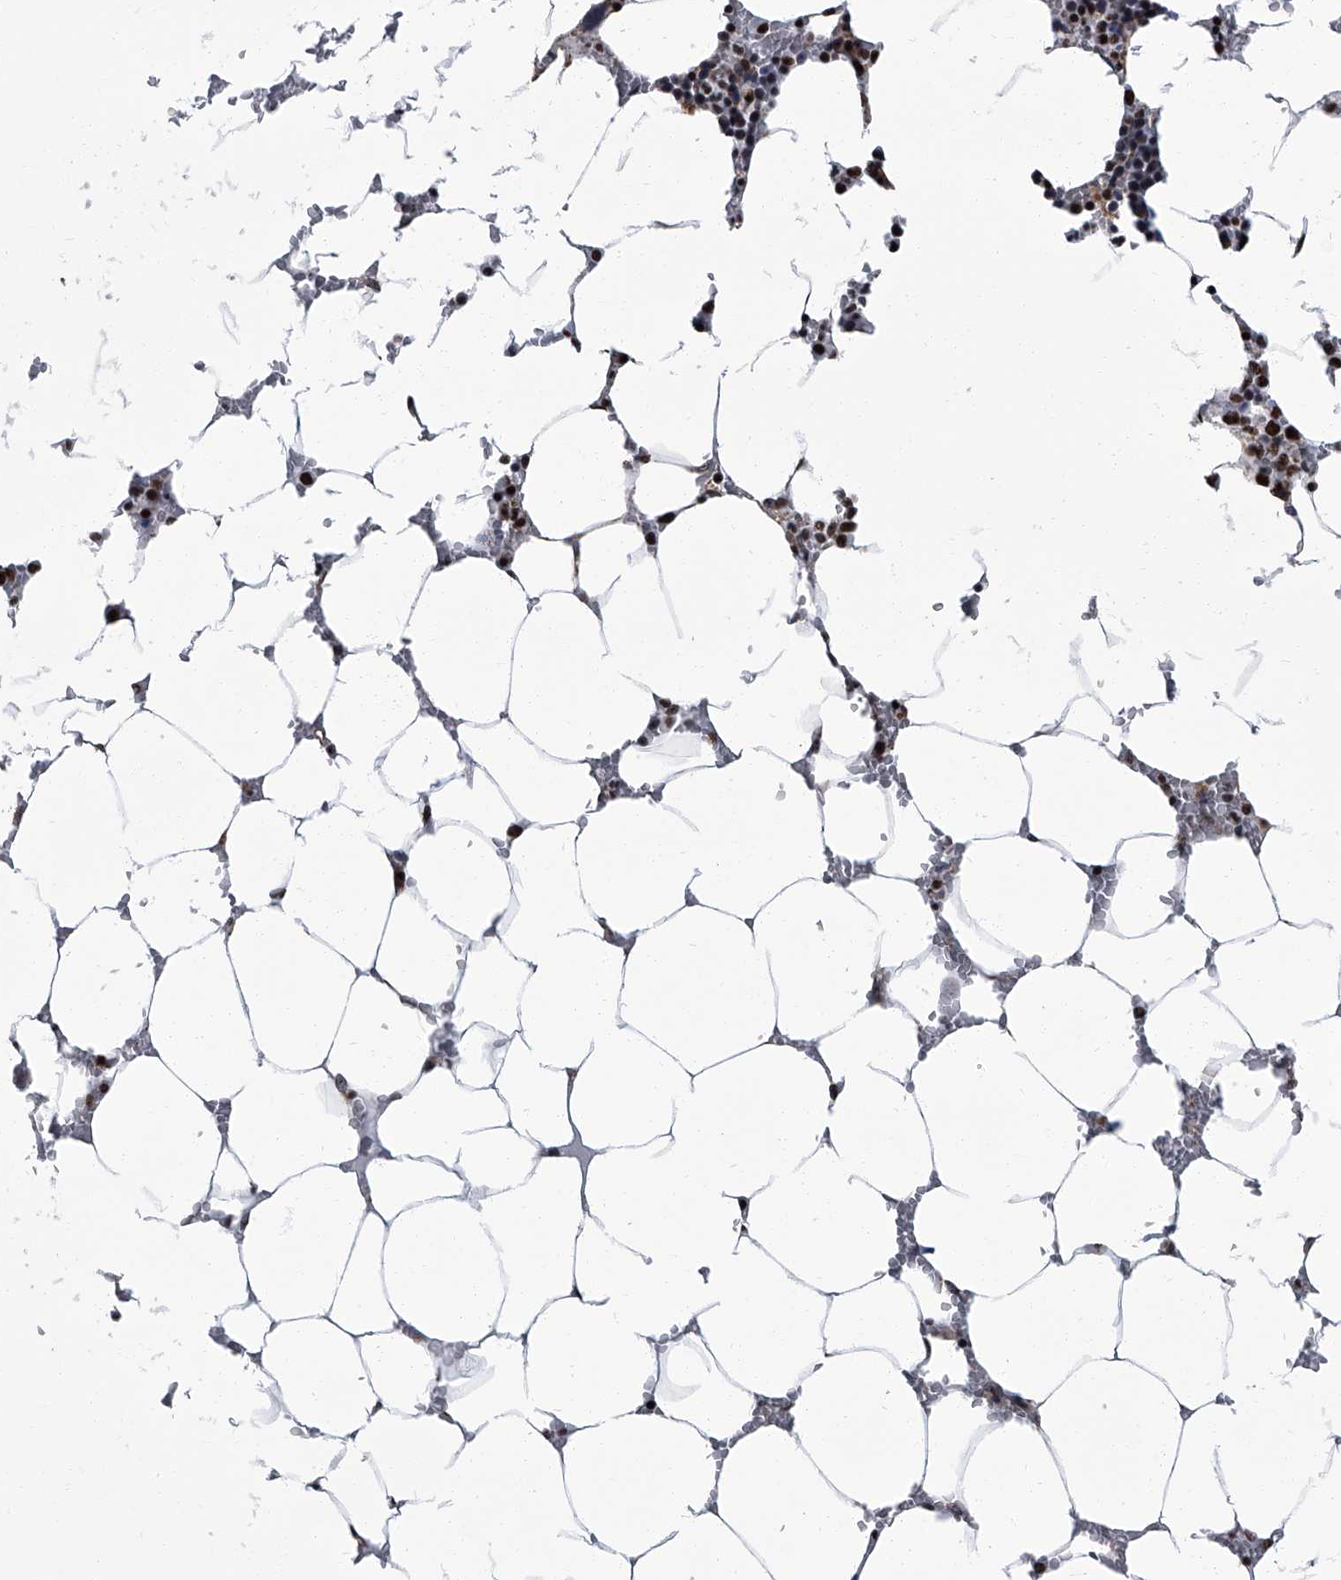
{"staining": {"intensity": "strong", "quantity": "25%-75%", "location": "nuclear"}, "tissue": "bone marrow", "cell_type": "Hematopoietic cells", "image_type": "normal", "snomed": [{"axis": "morphology", "description": "Normal tissue, NOS"}, {"axis": "topography", "description": "Bone marrow"}], "caption": "A high-resolution histopathology image shows immunohistochemistry (IHC) staining of benign bone marrow, which demonstrates strong nuclear expression in about 25%-75% of hematopoietic cells.", "gene": "ZNF518B", "patient": {"sex": "male", "age": 70}}